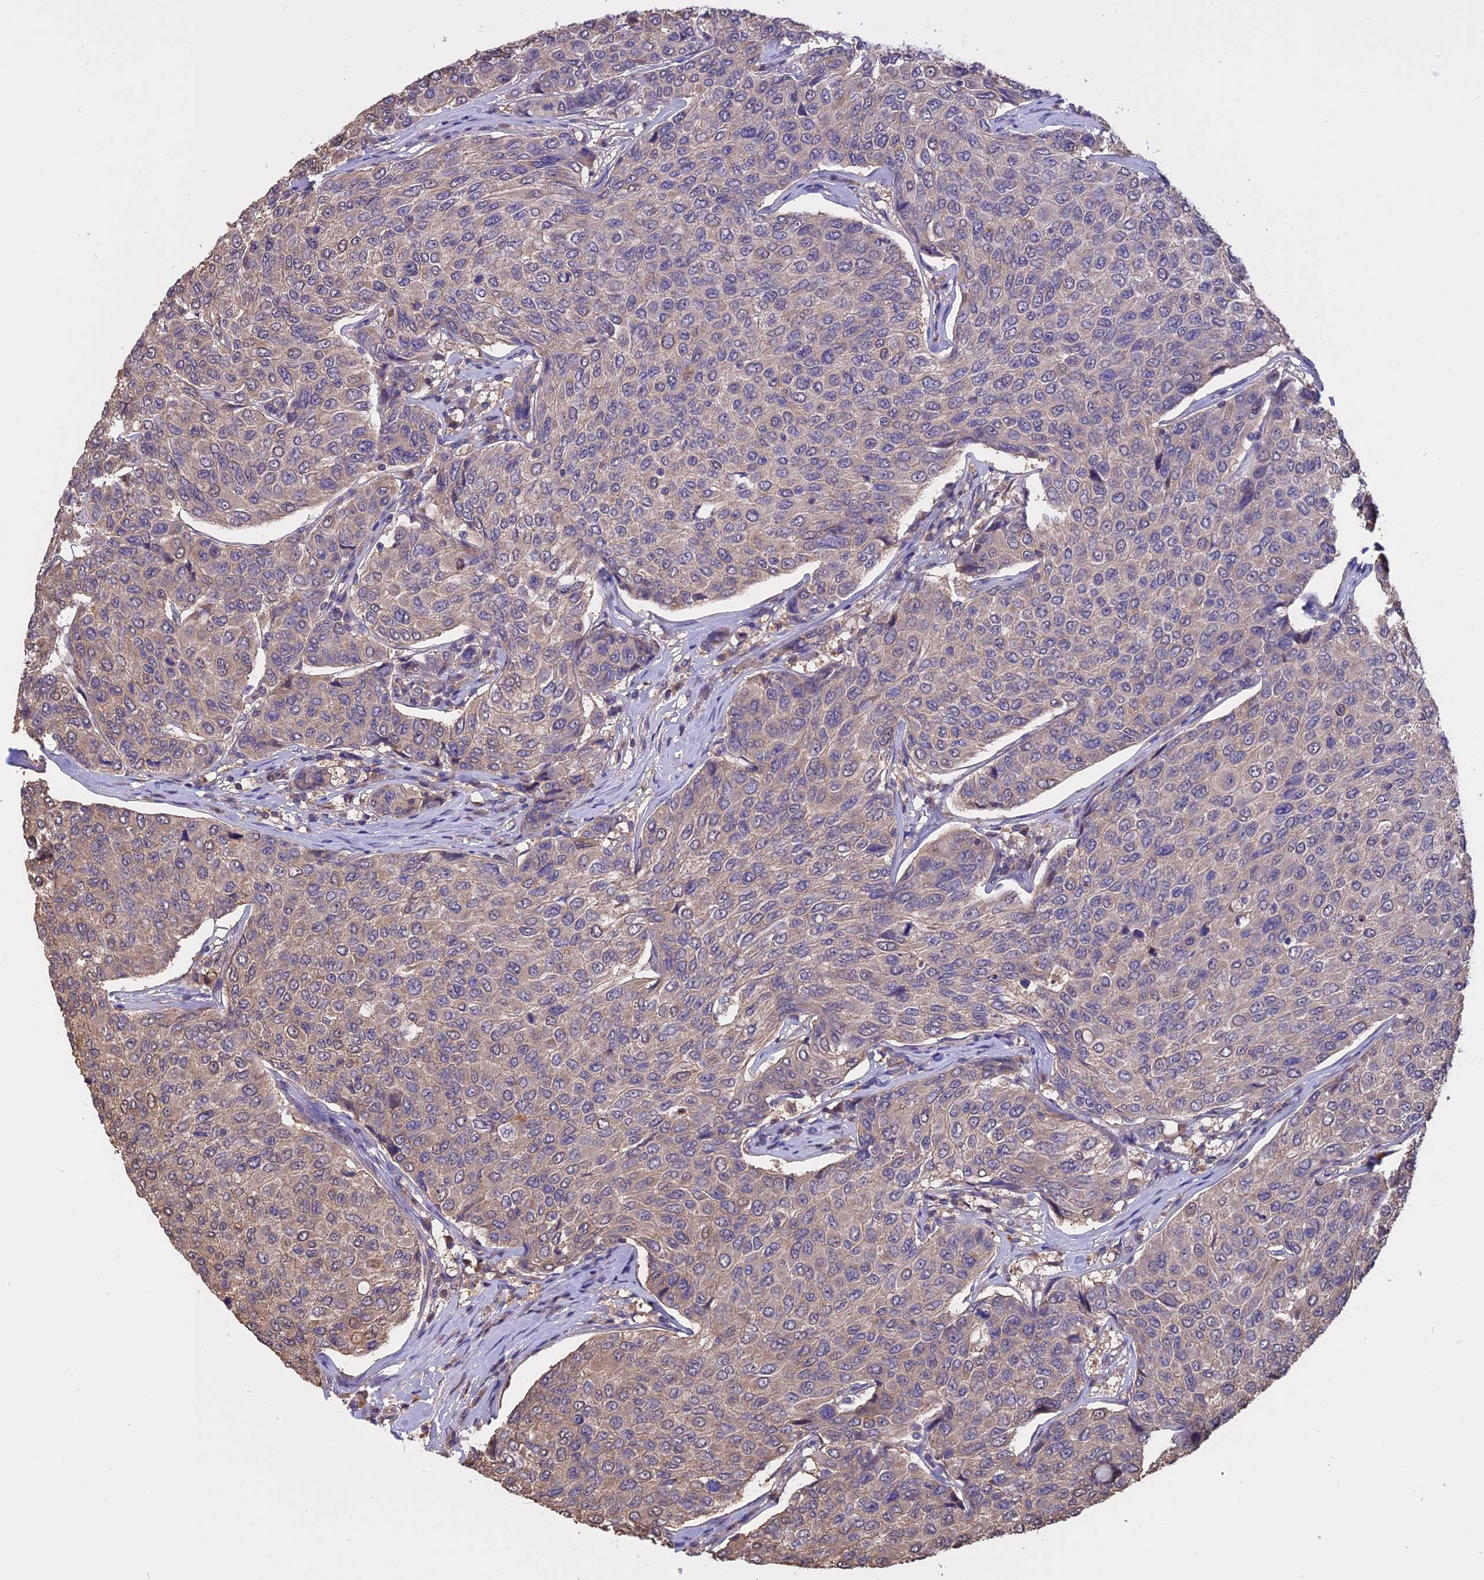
{"staining": {"intensity": "weak", "quantity": "25%-75%", "location": "cytoplasmic/membranous"}, "tissue": "breast cancer", "cell_type": "Tumor cells", "image_type": "cancer", "snomed": [{"axis": "morphology", "description": "Duct carcinoma"}, {"axis": "topography", "description": "Breast"}], "caption": "Immunohistochemical staining of breast cancer exhibits weak cytoplasmic/membranous protein expression in approximately 25%-75% of tumor cells.", "gene": "CARMIL2", "patient": {"sex": "female", "age": 55}}